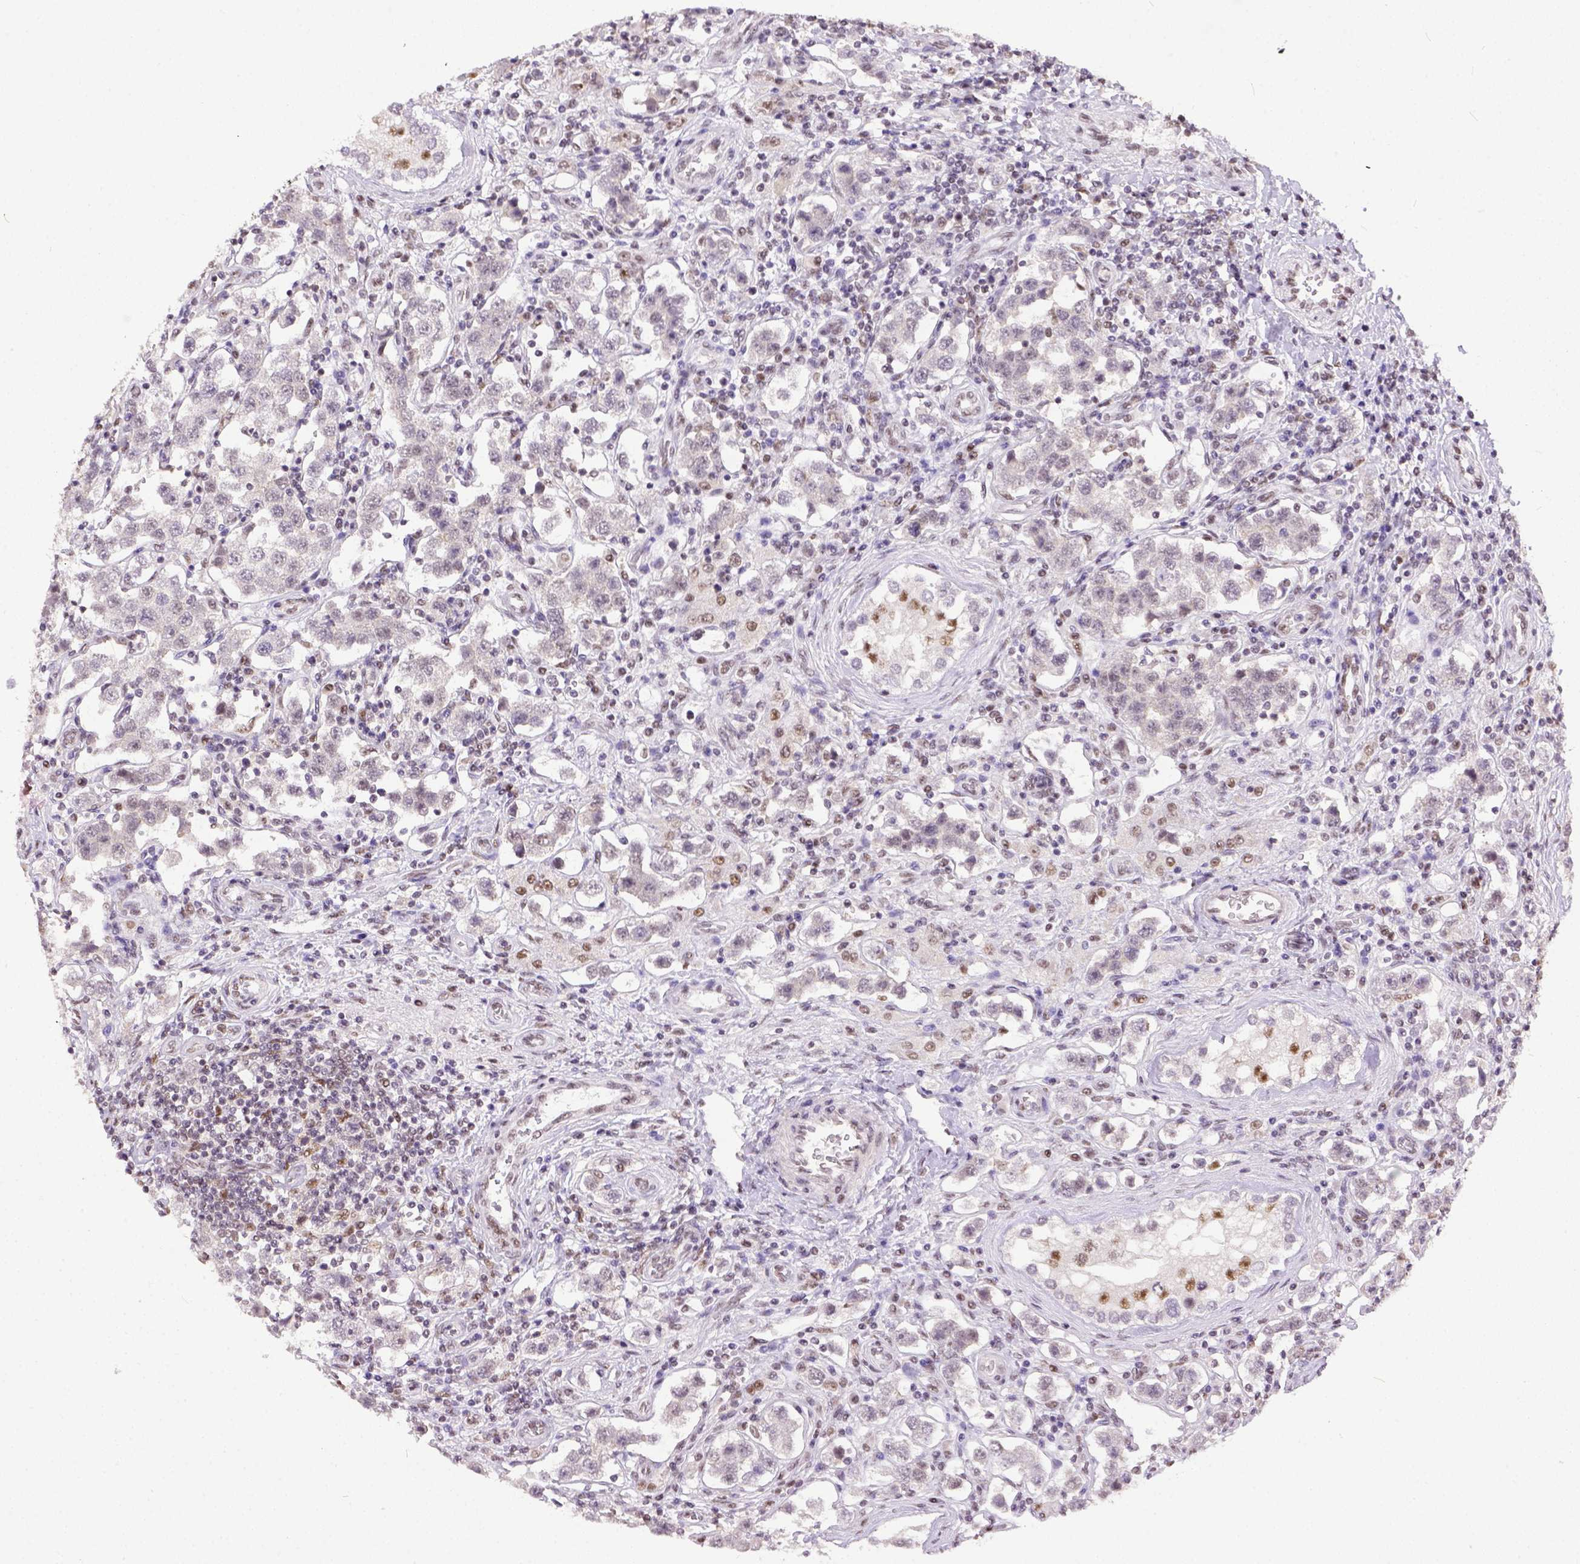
{"staining": {"intensity": "negative", "quantity": "none", "location": "none"}, "tissue": "testis cancer", "cell_type": "Tumor cells", "image_type": "cancer", "snomed": [{"axis": "morphology", "description": "Seminoma, NOS"}, {"axis": "topography", "description": "Testis"}], "caption": "Tumor cells are negative for protein expression in human seminoma (testis).", "gene": "ERCC1", "patient": {"sex": "male", "age": 37}}